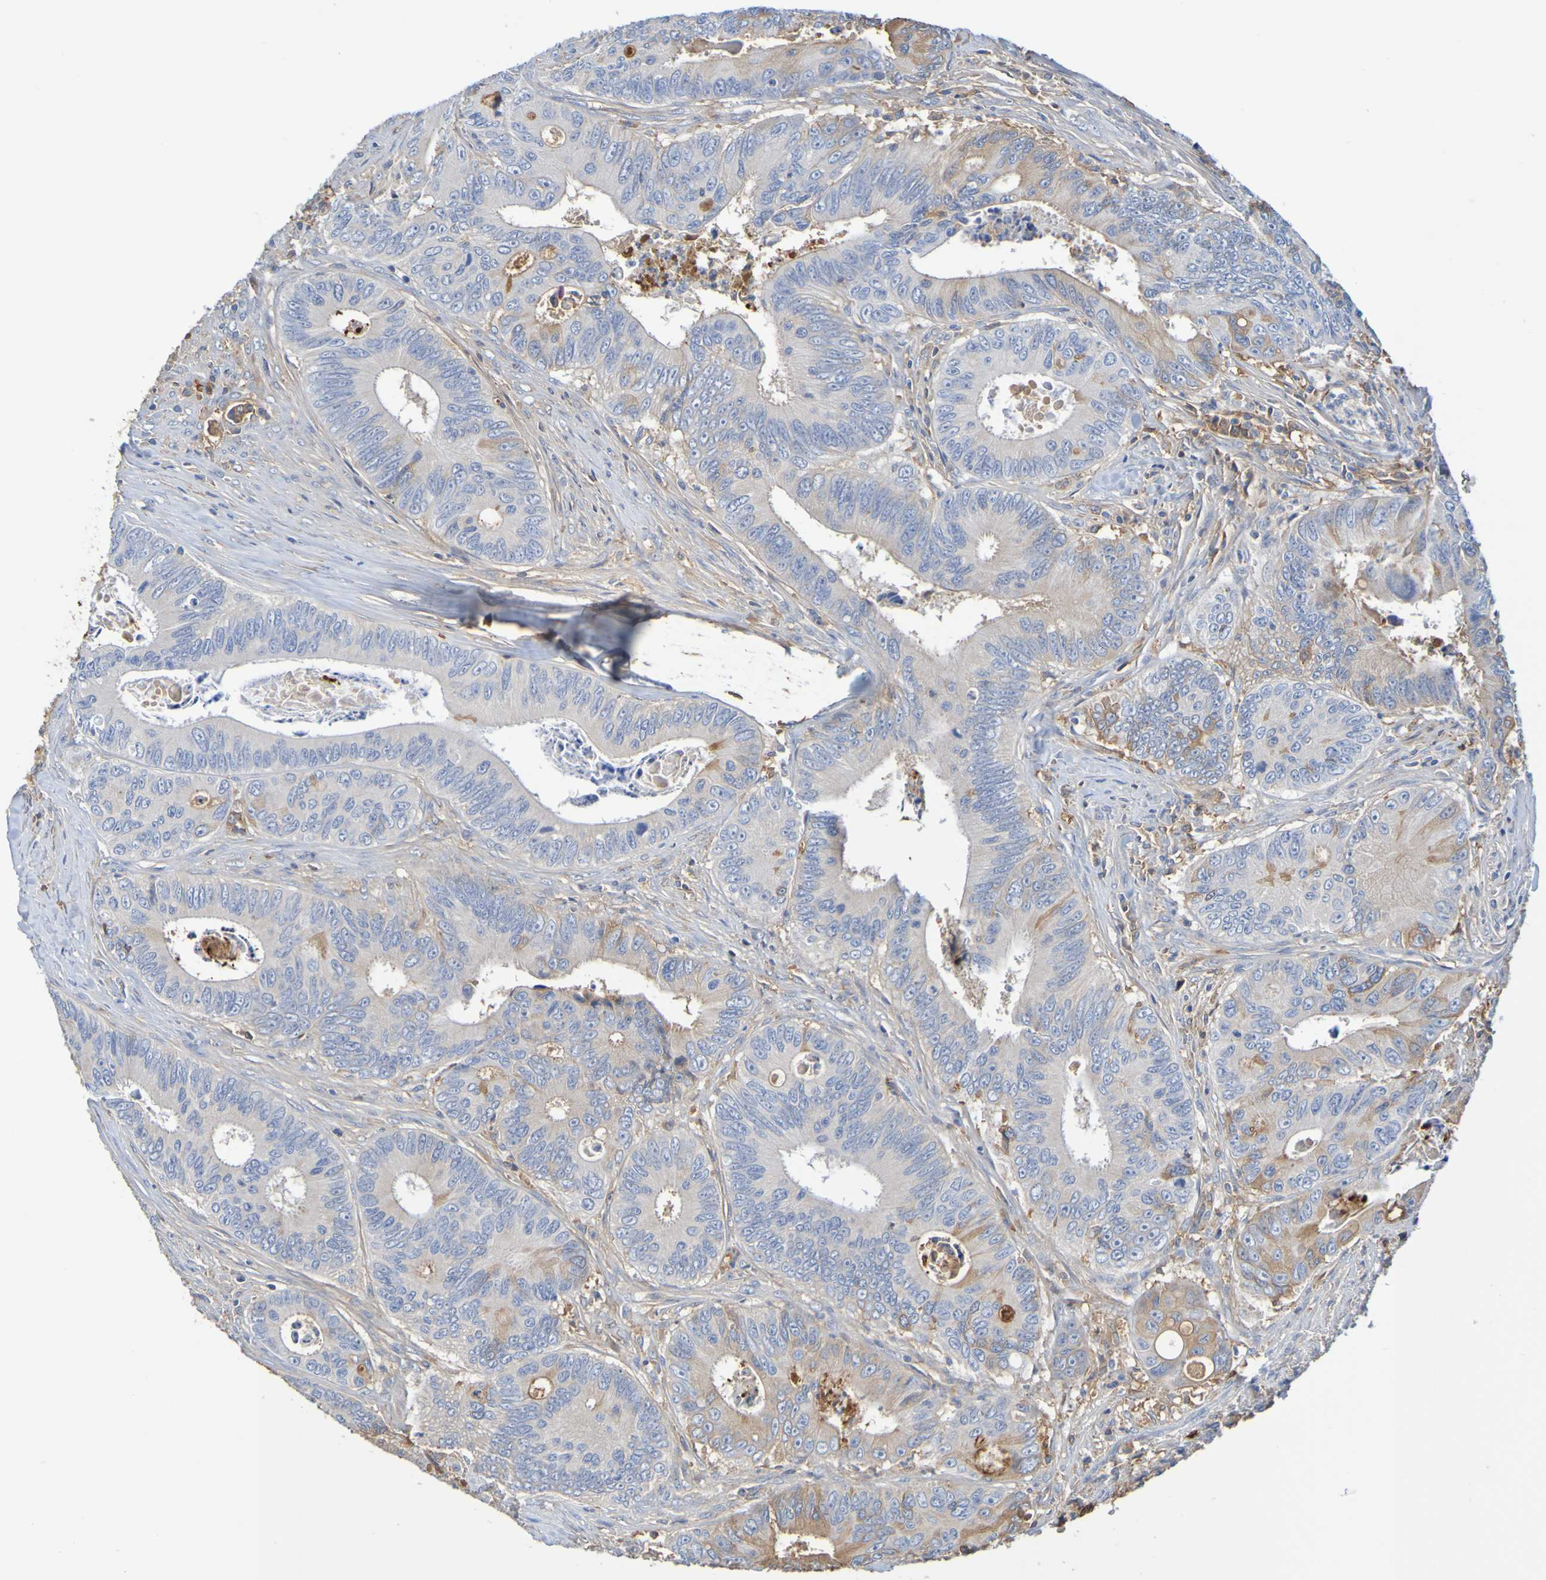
{"staining": {"intensity": "moderate", "quantity": "<25%", "location": "cytoplasmic/membranous"}, "tissue": "colorectal cancer", "cell_type": "Tumor cells", "image_type": "cancer", "snomed": [{"axis": "morphology", "description": "Inflammation, NOS"}, {"axis": "morphology", "description": "Adenocarcinoma, NOS"}, {"axis": "topography", "description": "Colon"}], "caption": "Tumor cells show moderate cytoplasmic/membranous expression in approximately <25% of cells in colorectal cancer.", "gene": "GAB3", "patient": {"sex": "male", "age": 72}}